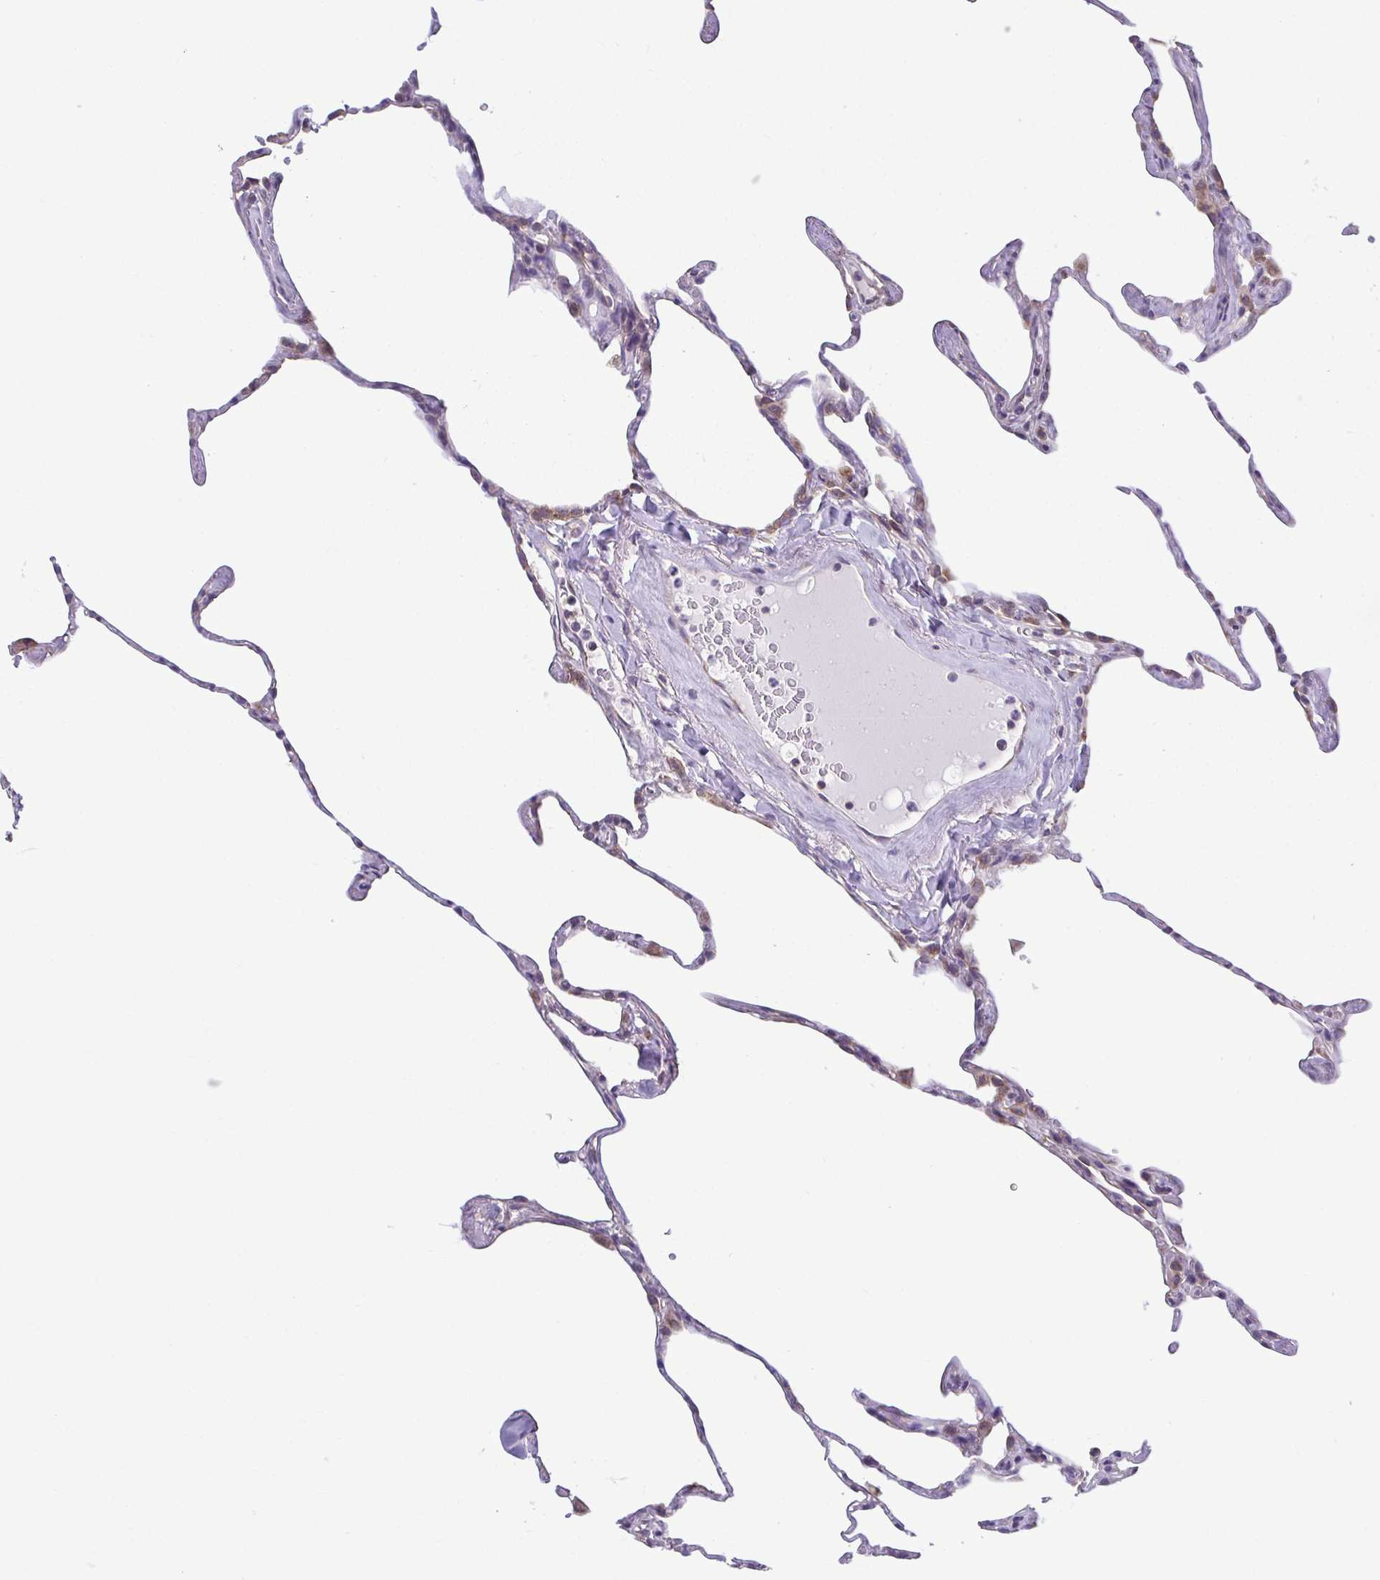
{"staining": {"intensity": "negative", "quantity": "none", "location": "none"}, "tissue": "lung", "cell_type": "Alveolar cells", "image_type": "normal", "snomed": [{"axis": "morphology", "description": "Normal tissue, NOS"}, {"axis": "topography", "description": "Lung"}], "caption": "Protein analysis of benign lung reveals no significant positivity in alveolar cells. (DAB immunohistochemistry (IHC) visualized using brightfield microscopy, high magnification).", "gene": "TMEM108", "patient": {"sex": "male", "age": 65}}